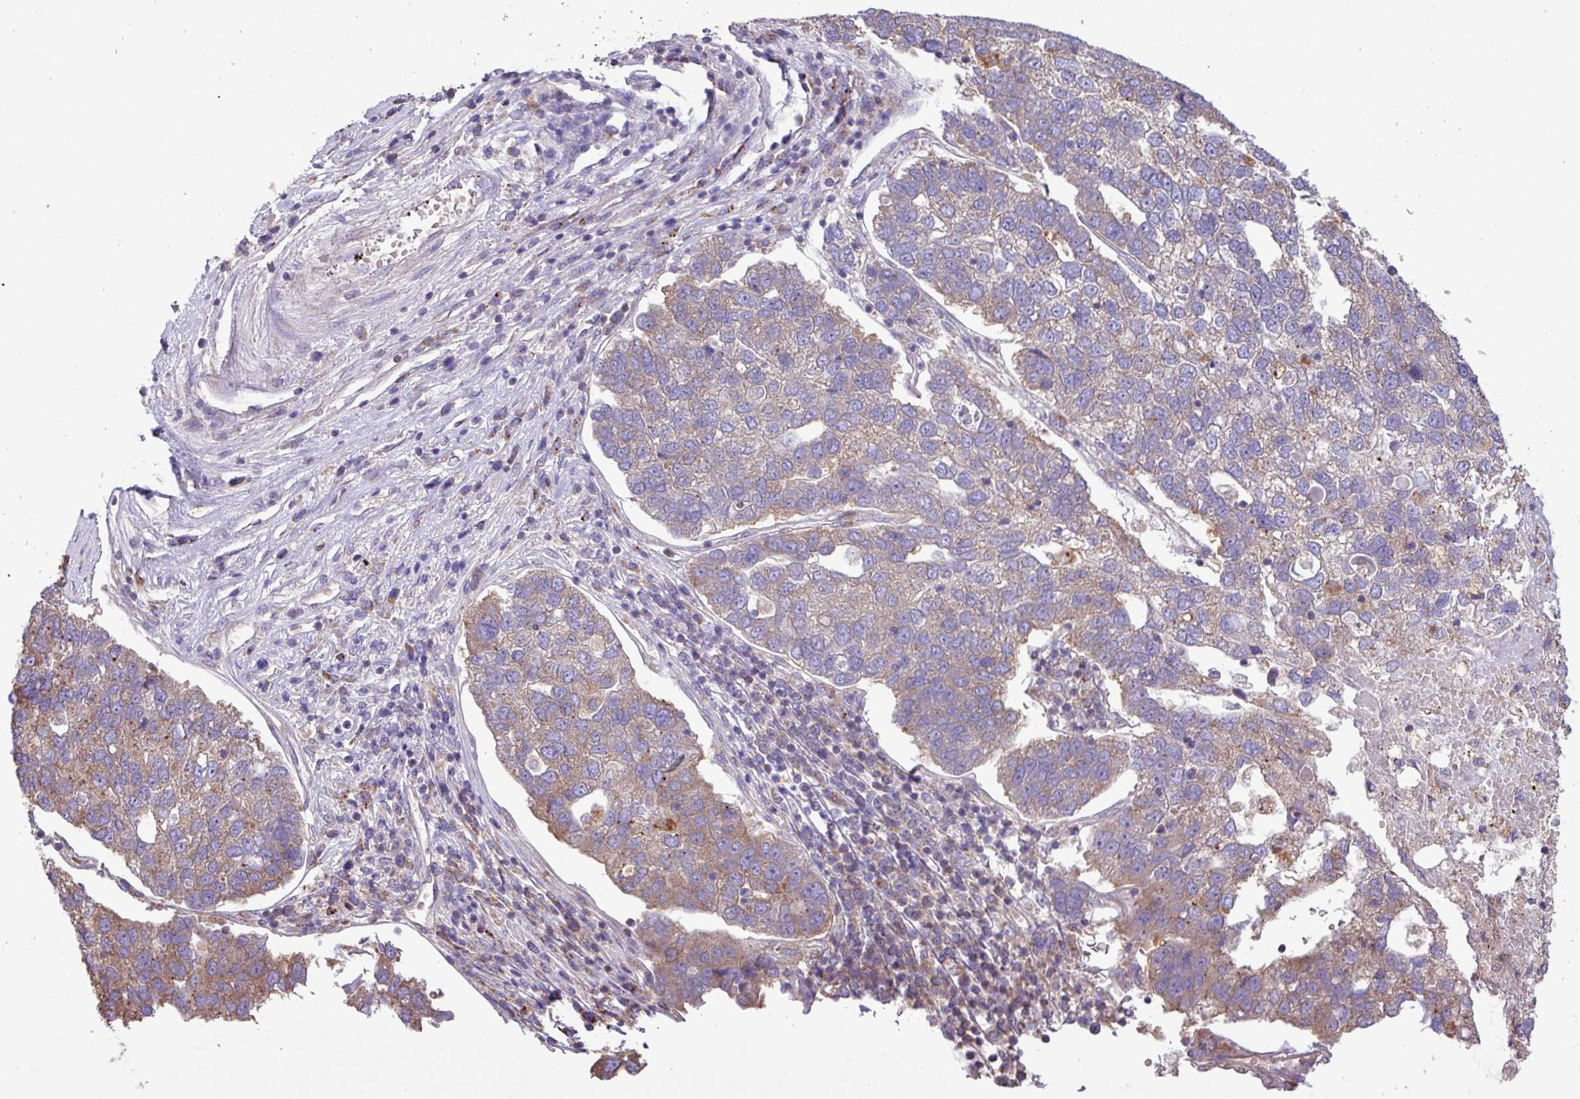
{"staining": {"intensity": "weak", "quantity": "25%-75%", "location": "cytoplasmic/membranous"}, "tissue": "pancreatic cancer", "cell_type": "Tumor cells", "image_type": "cancer", "snomed": [{"axis": "morphology", "description": "Adenocarcinoma, NOS"}, {"axis": "topography", "description": "Pancreas"}], "caption": "Immunohistochemistry (DAB) staining of human pancreatic cancer (adenocarcinoma) shows weak cytoplasmic/membranous protein staining in about 25%-75% of tumor cells.", "gene": "PPM1J", "patient": {"sex": "female", "age": 61}}